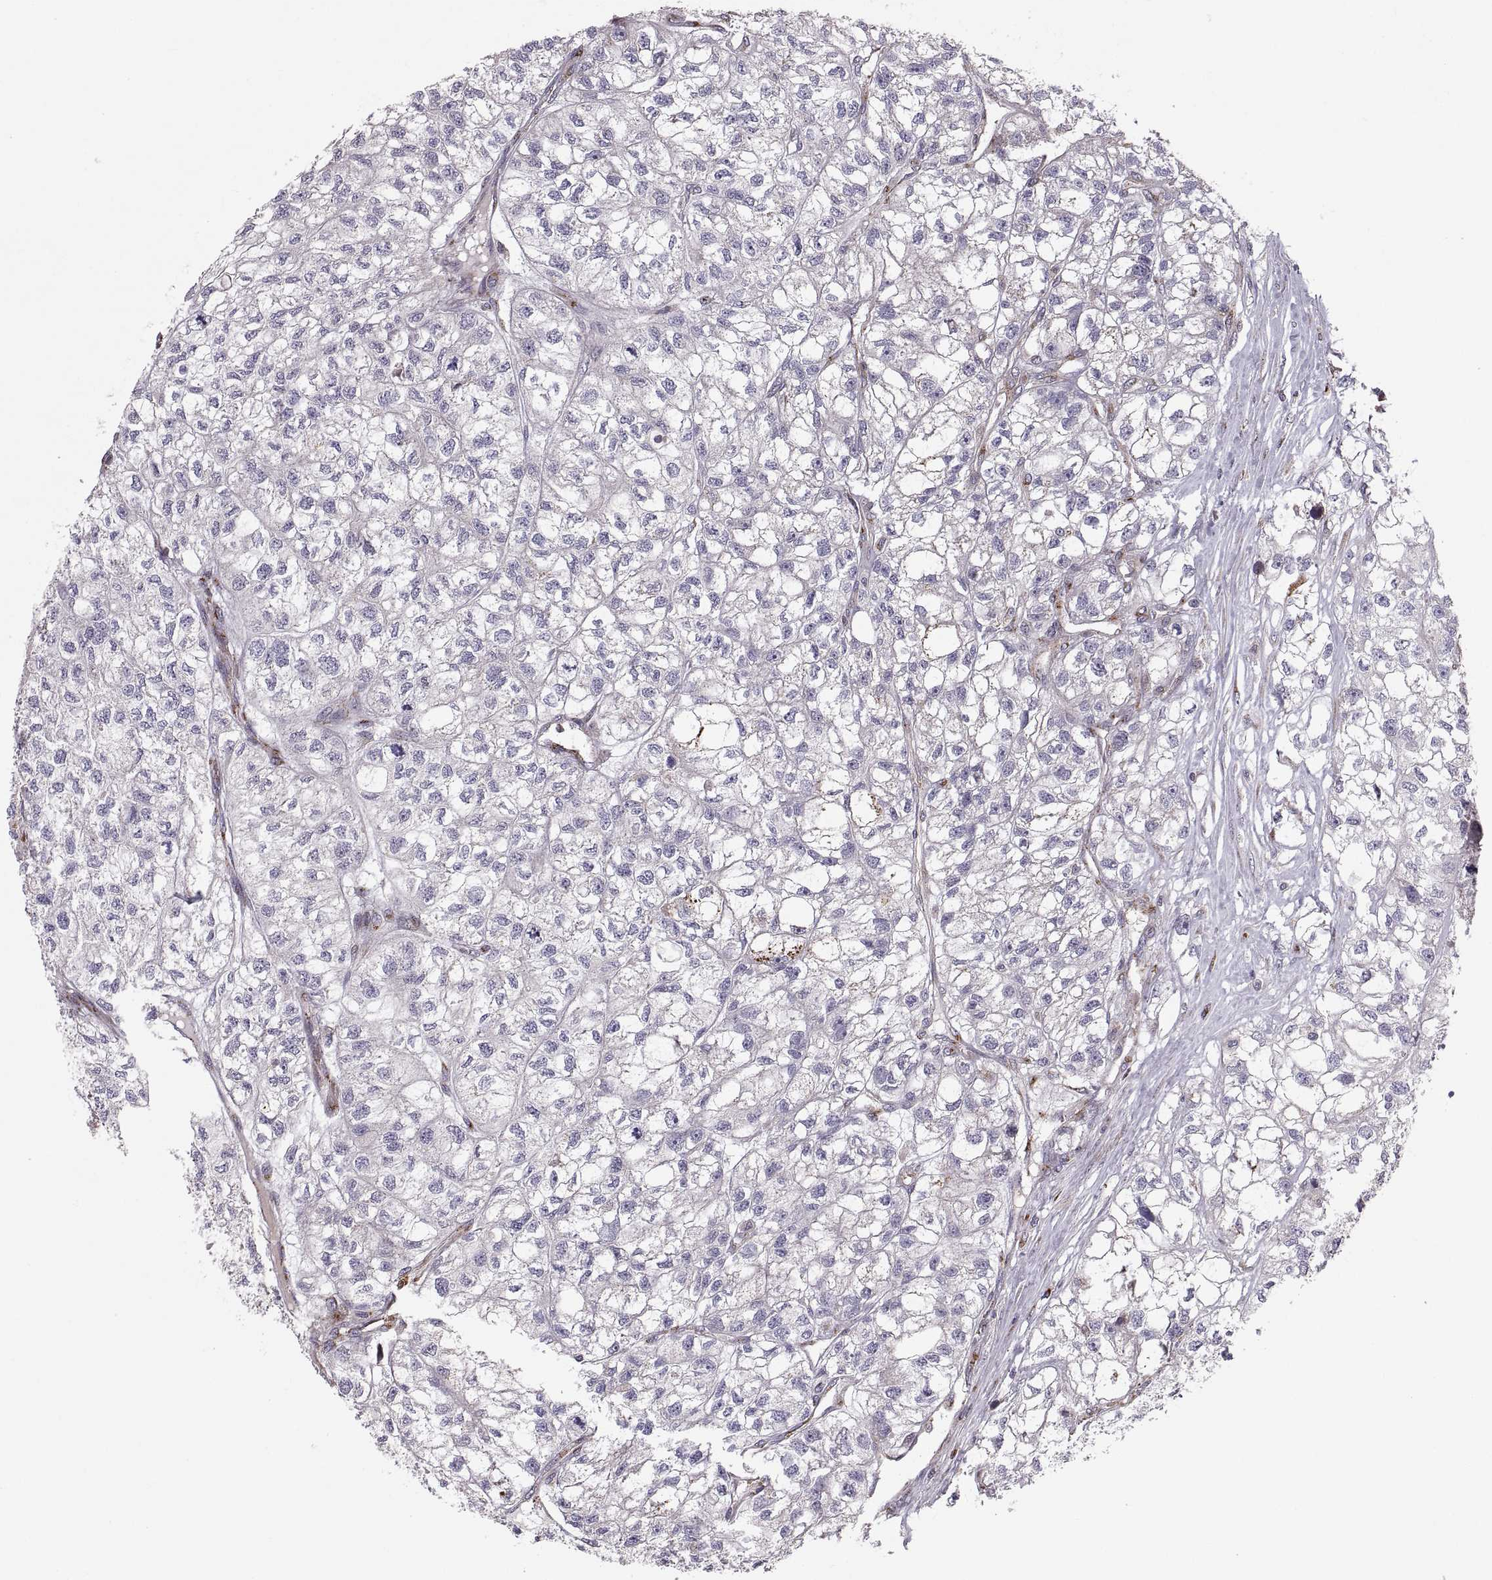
{"staining": {"intensity": "negative", "quantity": "none", "location": "none"}, "tissue": "renal cancer", "cell_type": "Tumor cells", "image_type": "cancer", "snomed": [{"axis": "morphology", "description": "Adenocarcinoma, NOS"}, {"axis": "topography", "description": "Kidney"}], "caption": "This is an immunohistochemistry micrograph of renal cancer (adenocarcinoma). There is no expression in tumor cells.", "gene": "TESC", "patient": {"sex": "male", "age": 56}}